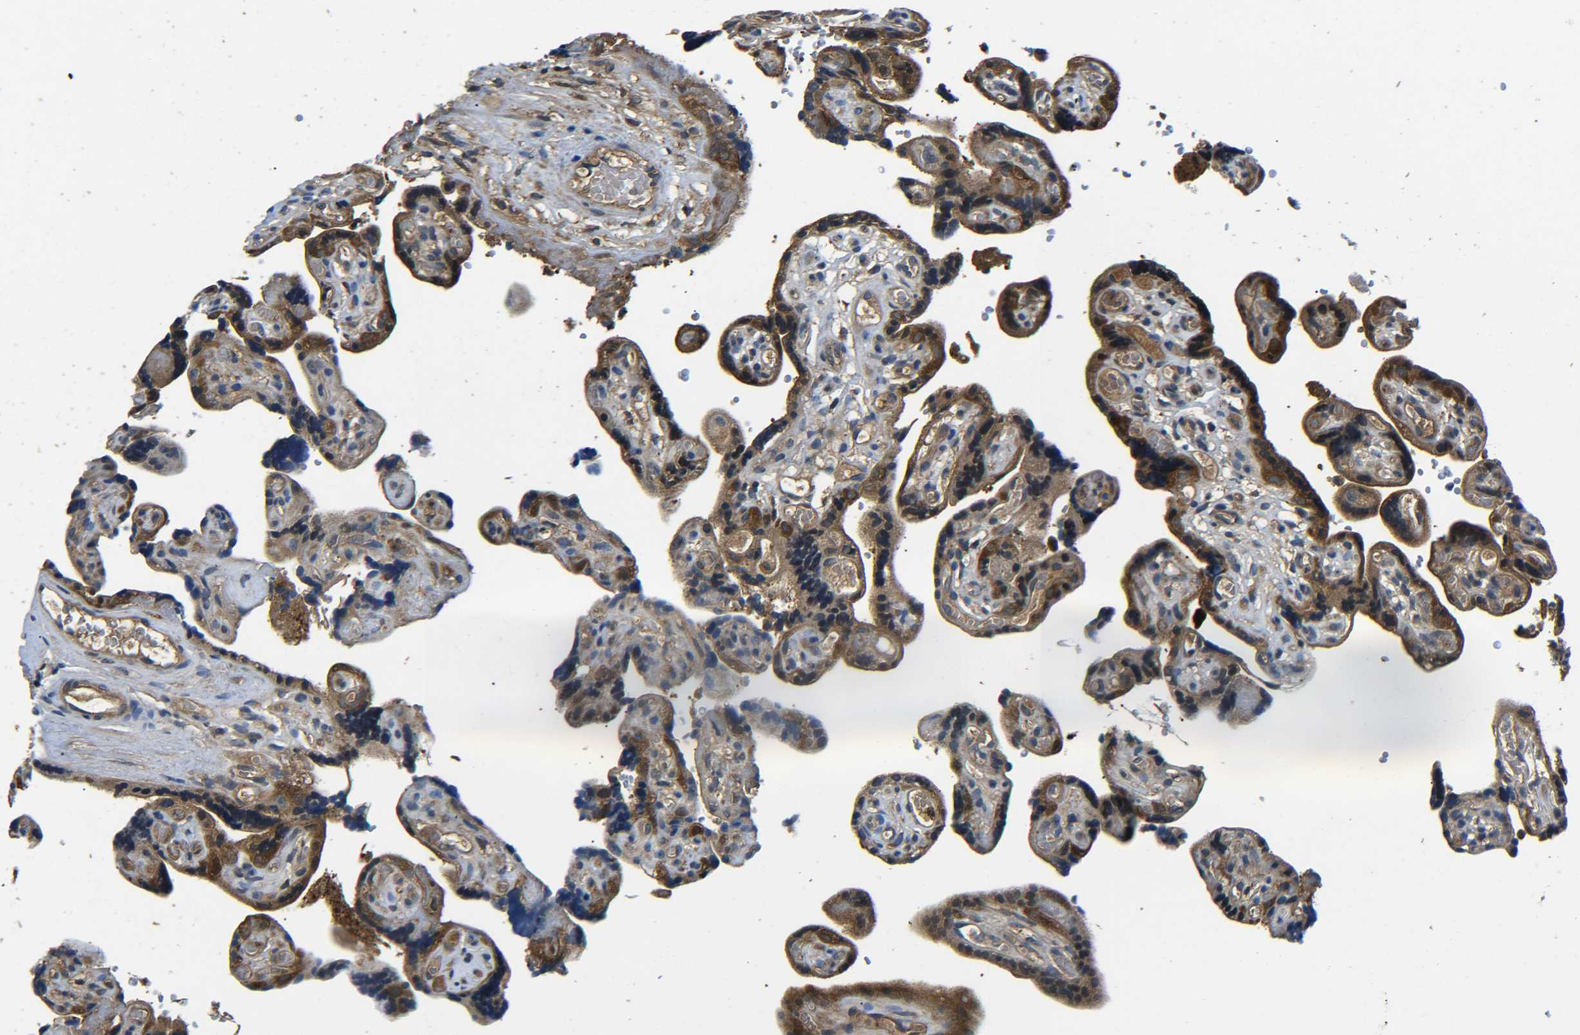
{"staining": {"intensity": "moderate", "quantity": ">75%", "location": "cytoplasmic/membranous"}, "tissue": "placenta", "cell_type": "Decidual cells", "image_type": "normal", "snomed": [{"axis": "morphology", "description": "Normal tissue, NOS"}, {"axis": "topography", "description": "Placenta"}], "caption": "Placenta stained with immunohistochemistry reveals moderate cytoplasmic/membranous expression in approximately >75% of decidual cells.", "gene": "PREB", "patient": {"sex": "female", "age": 30}}